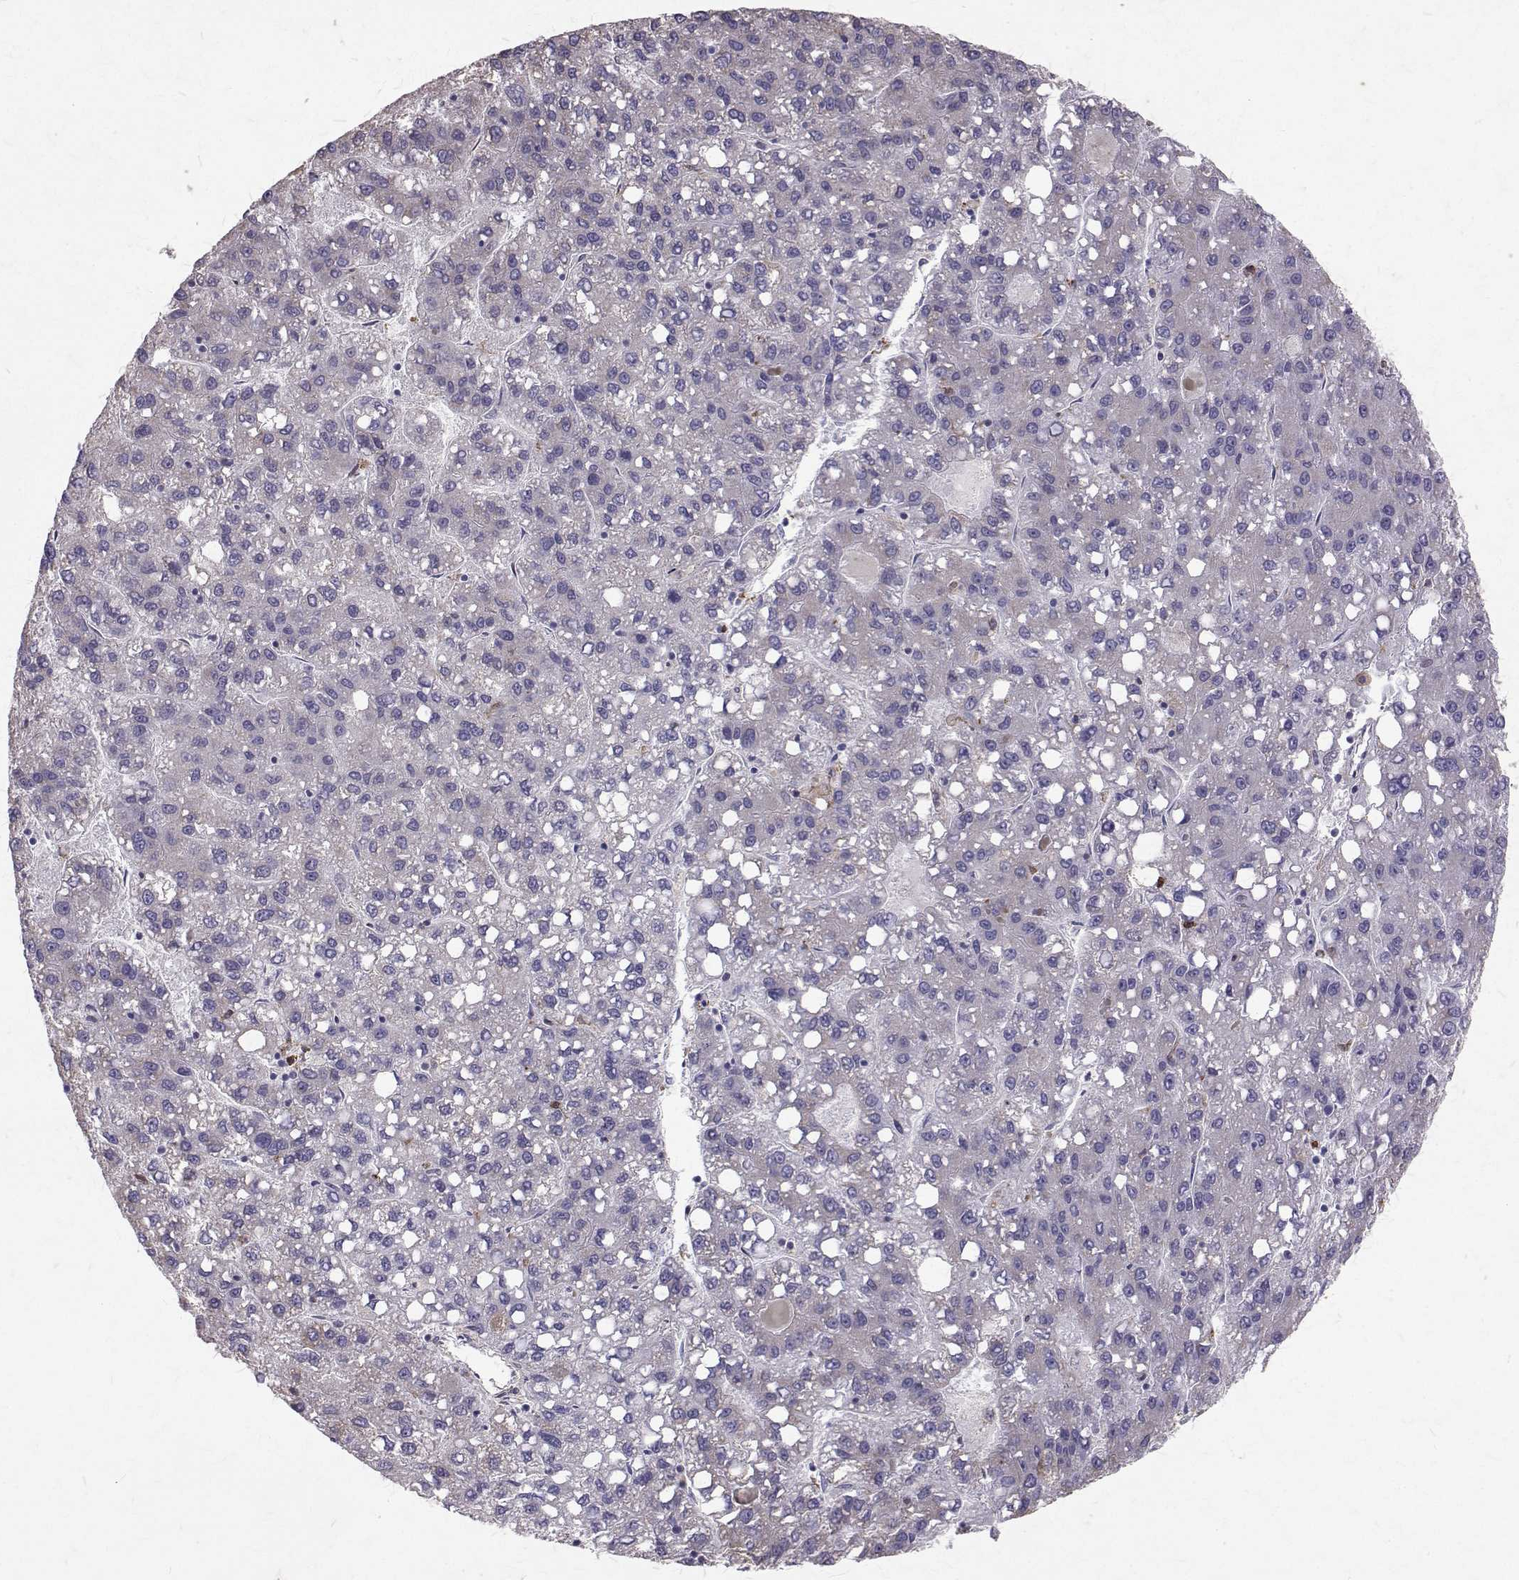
{"staining": {"intensity": "negative", "quantity": "none", "location": "none"}, "tissue": "liver cancer", "cell_type": "Tumor cells", "image_type": "cancer", "snomed": [{"axis": "morphology", "description": "Carcinoma, Hepatocellular, NOS"}, {"axis": "topography", "description": "Liver"}], "caption": "Liver hepatocellular carcinoma was stained to show a protein in brown. There is no significant staining in tumor cells. (Brightfield microscopy of DAB IHC at high magnification).", "gene": "CCDC89", "patient": {"sex": "female", "age": 82}}